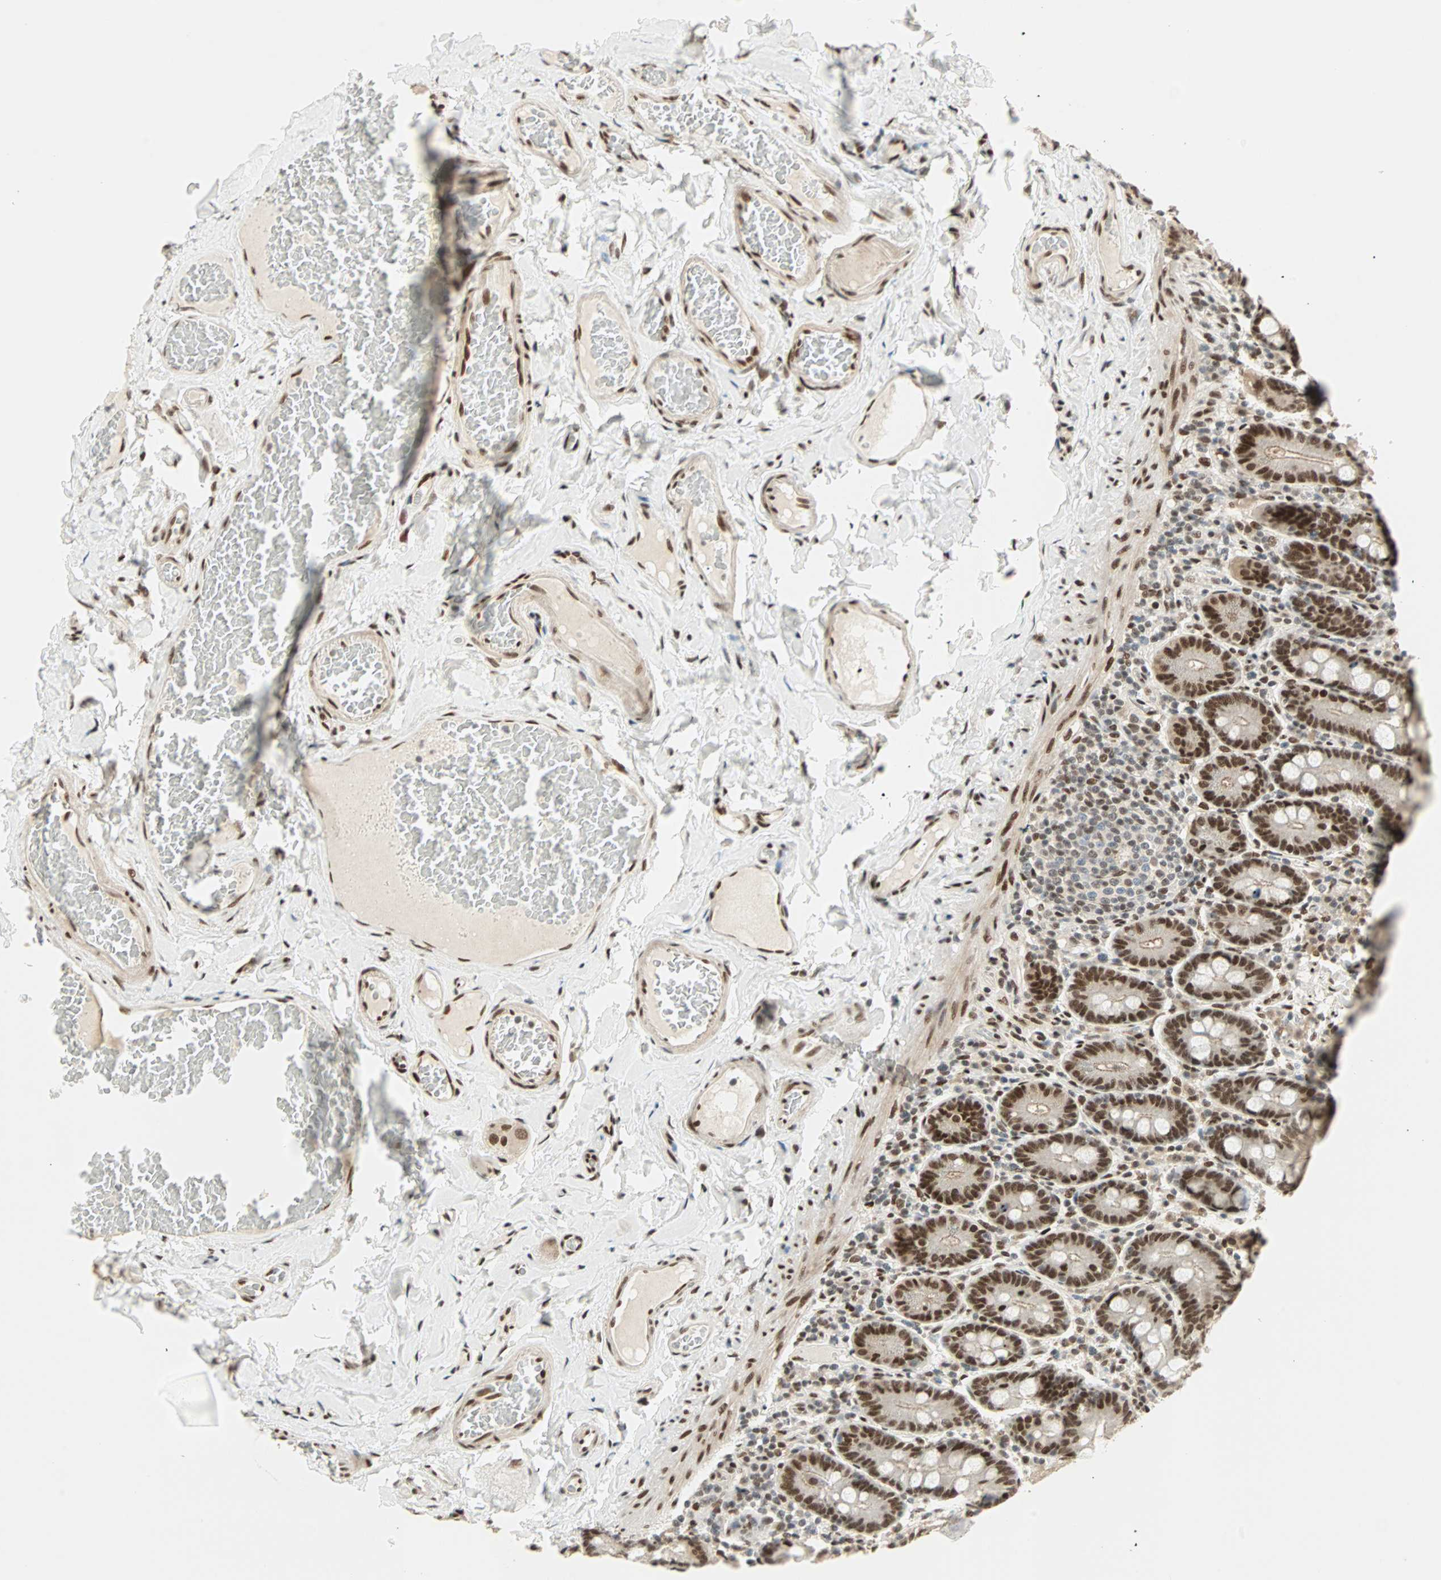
{"staining": {"intensity": "strong", "quantity": ">75%", "location": "nuclear"}, "tissue": "duodenum", "cell_type": "Glandular cells", "image_type": "normal", "snomed": [{"axis": "morphology", "description": "Normal tissue, NOS"}, {"axis": "topography", "description": "Duodenum"}], "caption": "Protein expression analysis of unremarkable human duodenum reveals strong nuclear staining in approximately >75% of glandular cells. The protein is shown in brown color, while the nuclei are stained blue.", "gene": "BLM", "patient": {"sex": "male", "age": 66}}